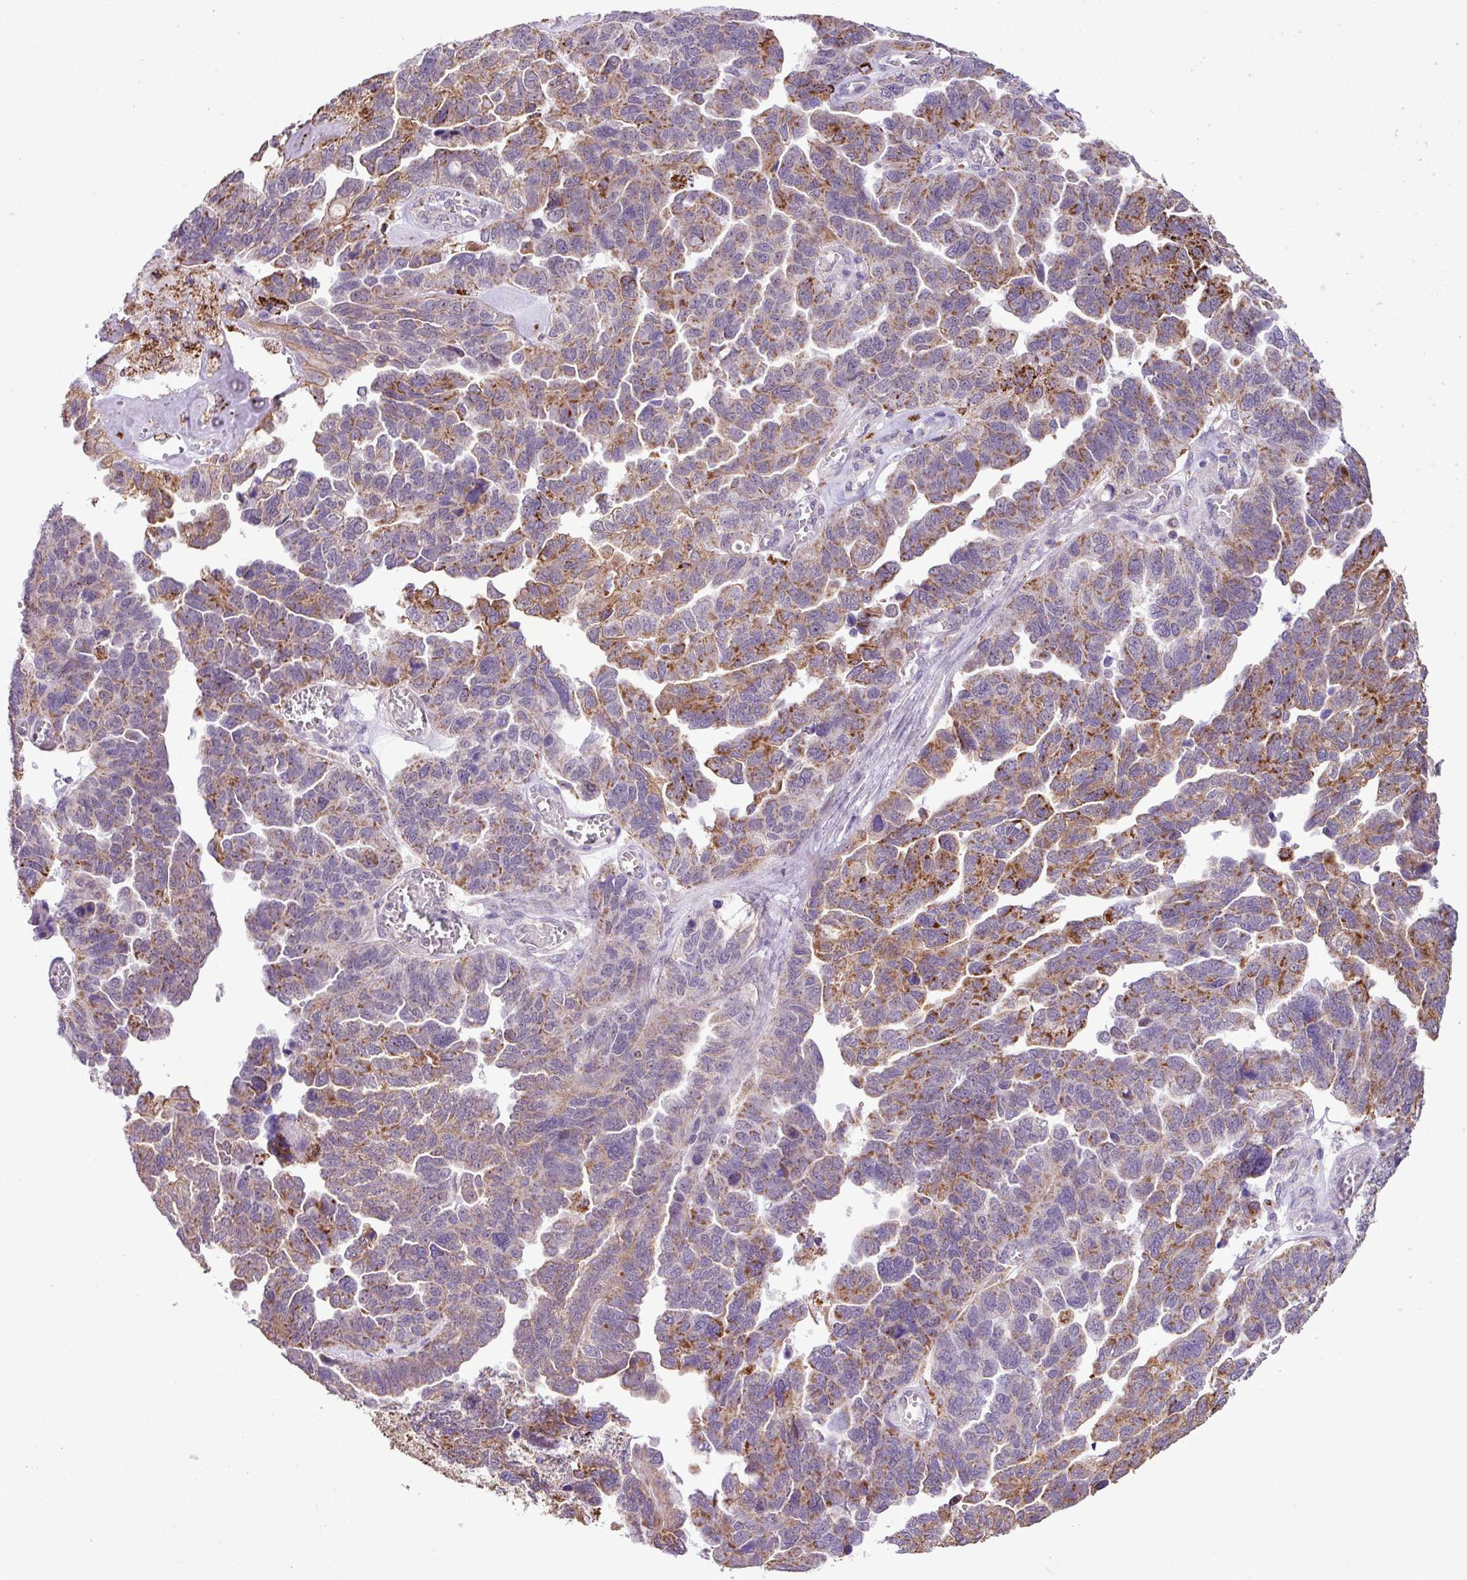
{"staining": {"intensity": "moderate", "quantity": "25%-75%", "location": "cytoplasmic/membranous"}, "tissue": "ovarian cancer", "cell_type": "Tumor cells", "image_type": "cancer", "snomed": [{"axis": "morphology", "description": "Cystadenocarcinoma, serous, NOS"}, {"axis": "topography", "description": "Ovary"}], "caption": "Protein analysis of ovarian serous cystadenocarcinoma tissue displays moderate cytoplasmic/membranous positivity in about 25%-75% of tumor cells. (Stains: DAB in brown, nuclei in blue, Microscopy: brightfield microscopy at high magnification).", "gene": "SGPP1", "patient": {"sex": "female", "age": 64}}